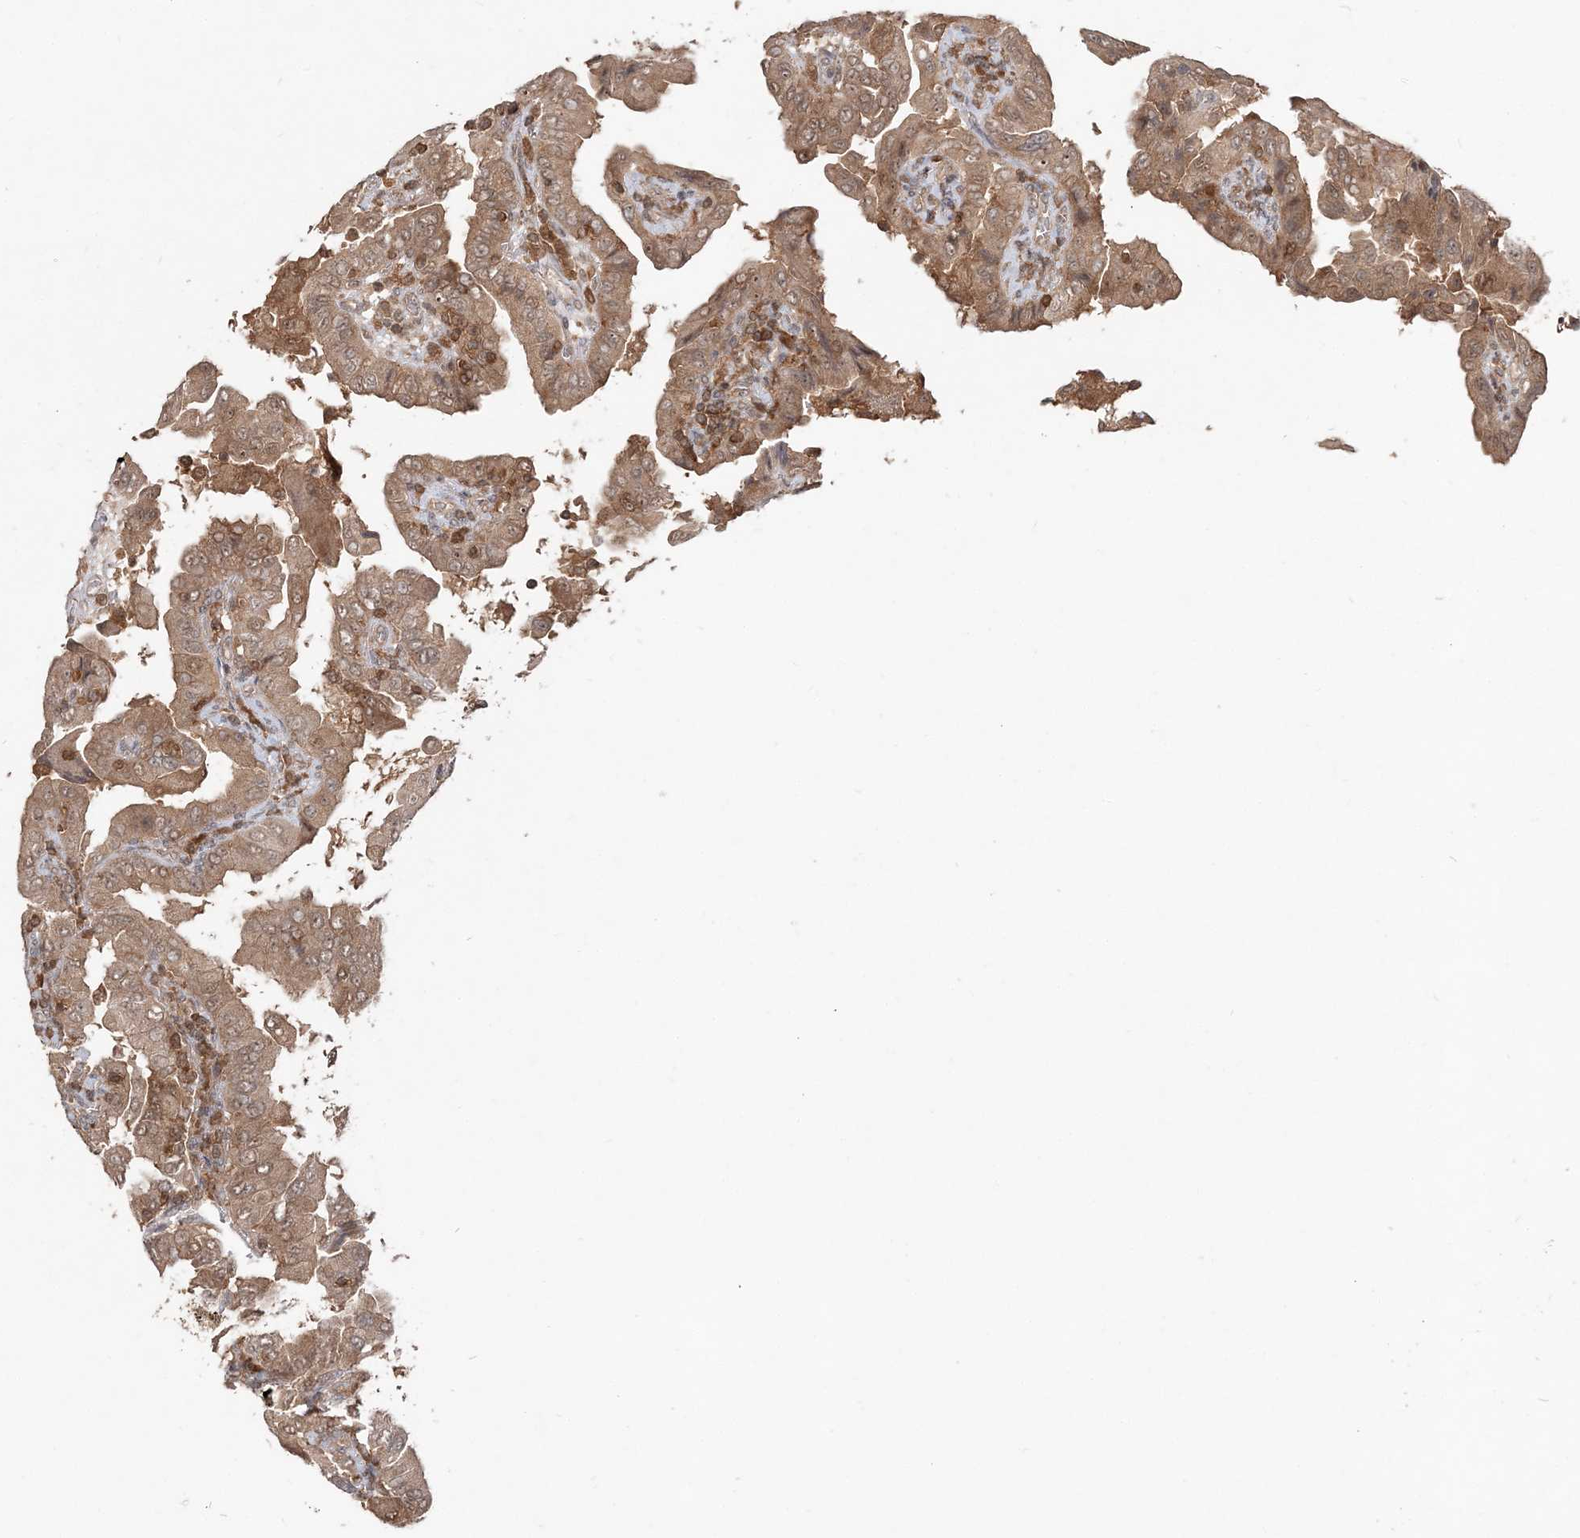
{"staining": {"intensity": "moderate", "quantity": ">75%", "location": "cytoplasmic/membranous,nuclear"}, "tissue": "thyroid cancer", "cell_type": "Tumor cells", "image_type": "cancer", "snomed": [{"axis": "morphology", "description": "Papillary adenocarcinoma, NOS"}, {"axis": "topography", "description": "Thyroid gland"}], "caption": "Protein staining exhibits moderate cytoplasmic/membranous and nuclear staining in about >75% of tumor cells in thyroid cancer (papillary adenocarcinoma).", "gene": "CAB39", "patient": {"sex": "male", "age": 33}}